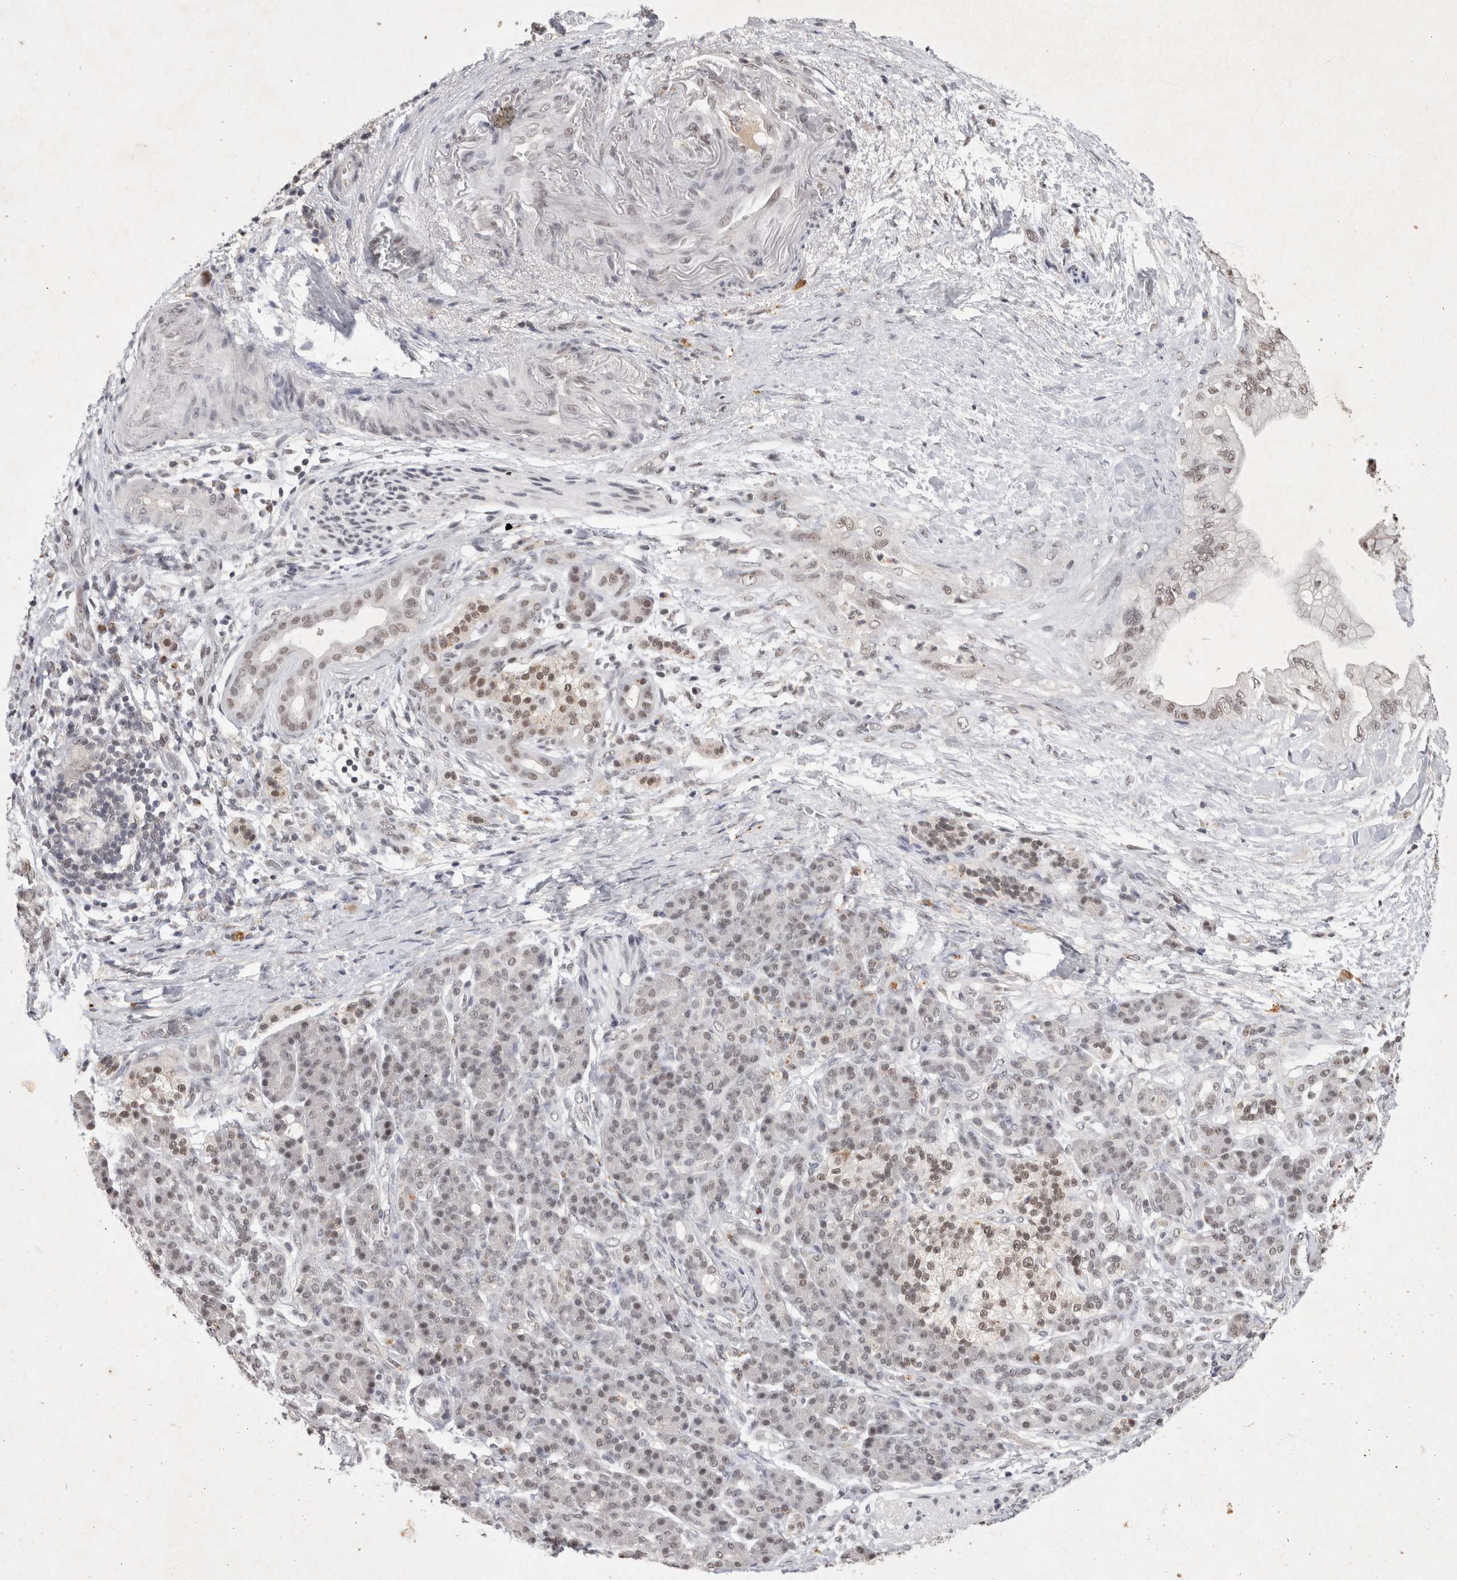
{"staining": {"intensity": "weak", "quantity": "<25%", "location": "nuclear"}, "tissue": "pancreatic cancer", "cell_type": "Tumor cells", "image_type": "cancer", "snomed": [{"axis": "morphology", "description": "Adenocarcinoma, NOS"}, {"axis": "topography", "description": "Pancreas"}], "caption": "Immunohistochemistry micrograph of human pancreatic cancer (adenocarcinoma) stained for a protein (brown), which shows no positivity in tumor cells.", "gene": "XRCC5", "patient": {"sex": "male", "age": 59}}